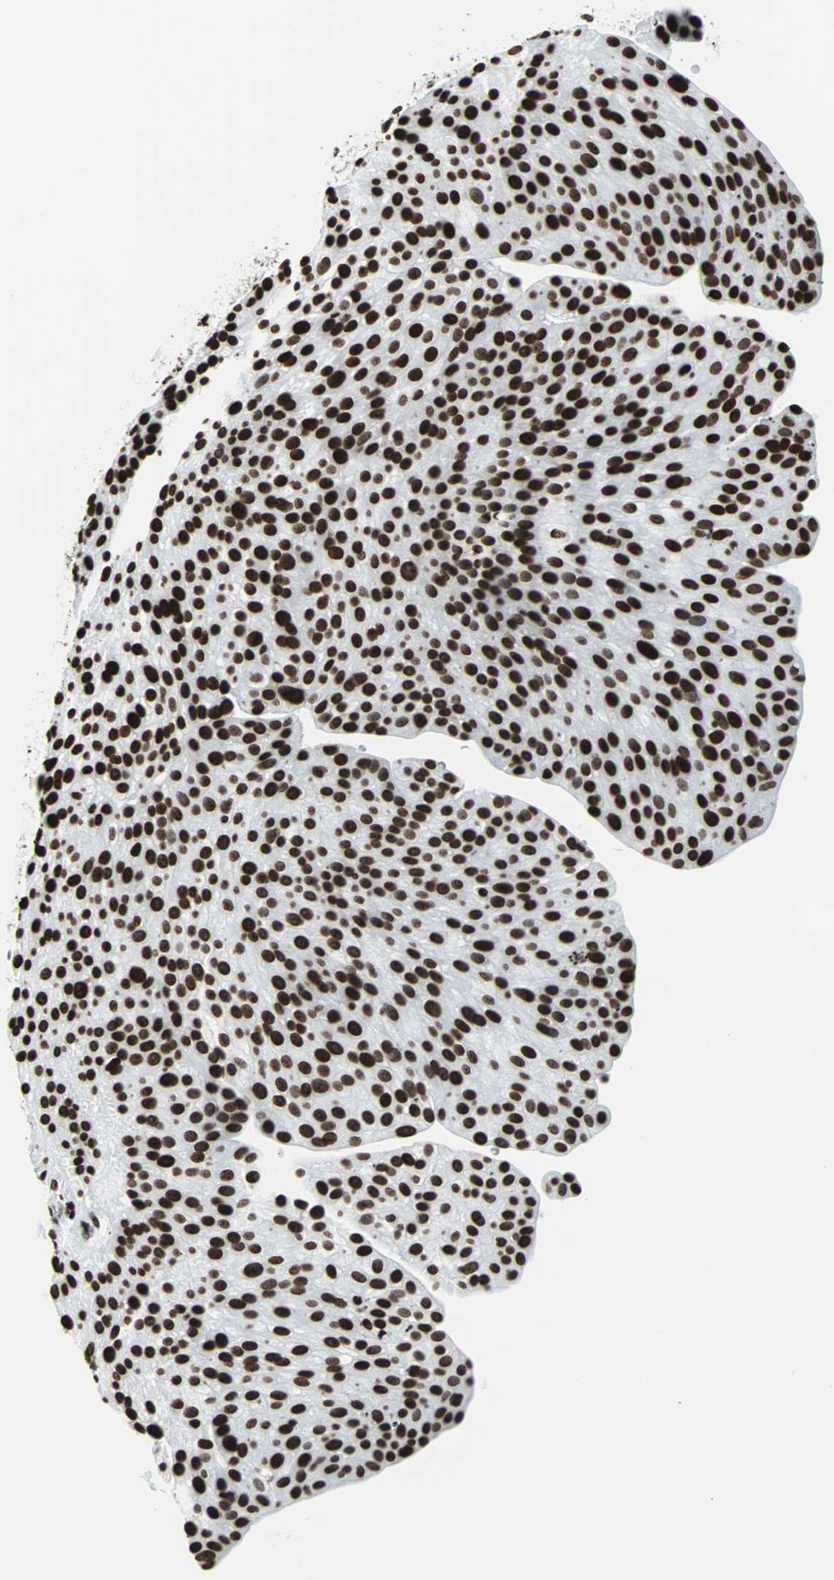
{"staining": {"intensity": "strong", "quantity": ">75%", "location": "nuclear"}, "tissue": "urothelial cancer", "cell_type": "Tumor cells", "image_type": "cancer", "snomed": [{"axis": "morphology", "description": "Urothelial carcinoma, Low grade"}, {"axis": "topography", "description": "Smooth muscle"}, {"axis": "topography", "description": "Urinary bladder"}], "caption": "Immunohistochemical staining of urothelial carcinoma (low-grade) exhibits high levels of strong nuclear protein expression in approximately >75% of tumor cells.", "gene": "H2BC18", "patient": {"sex": "male", "age": 60}}